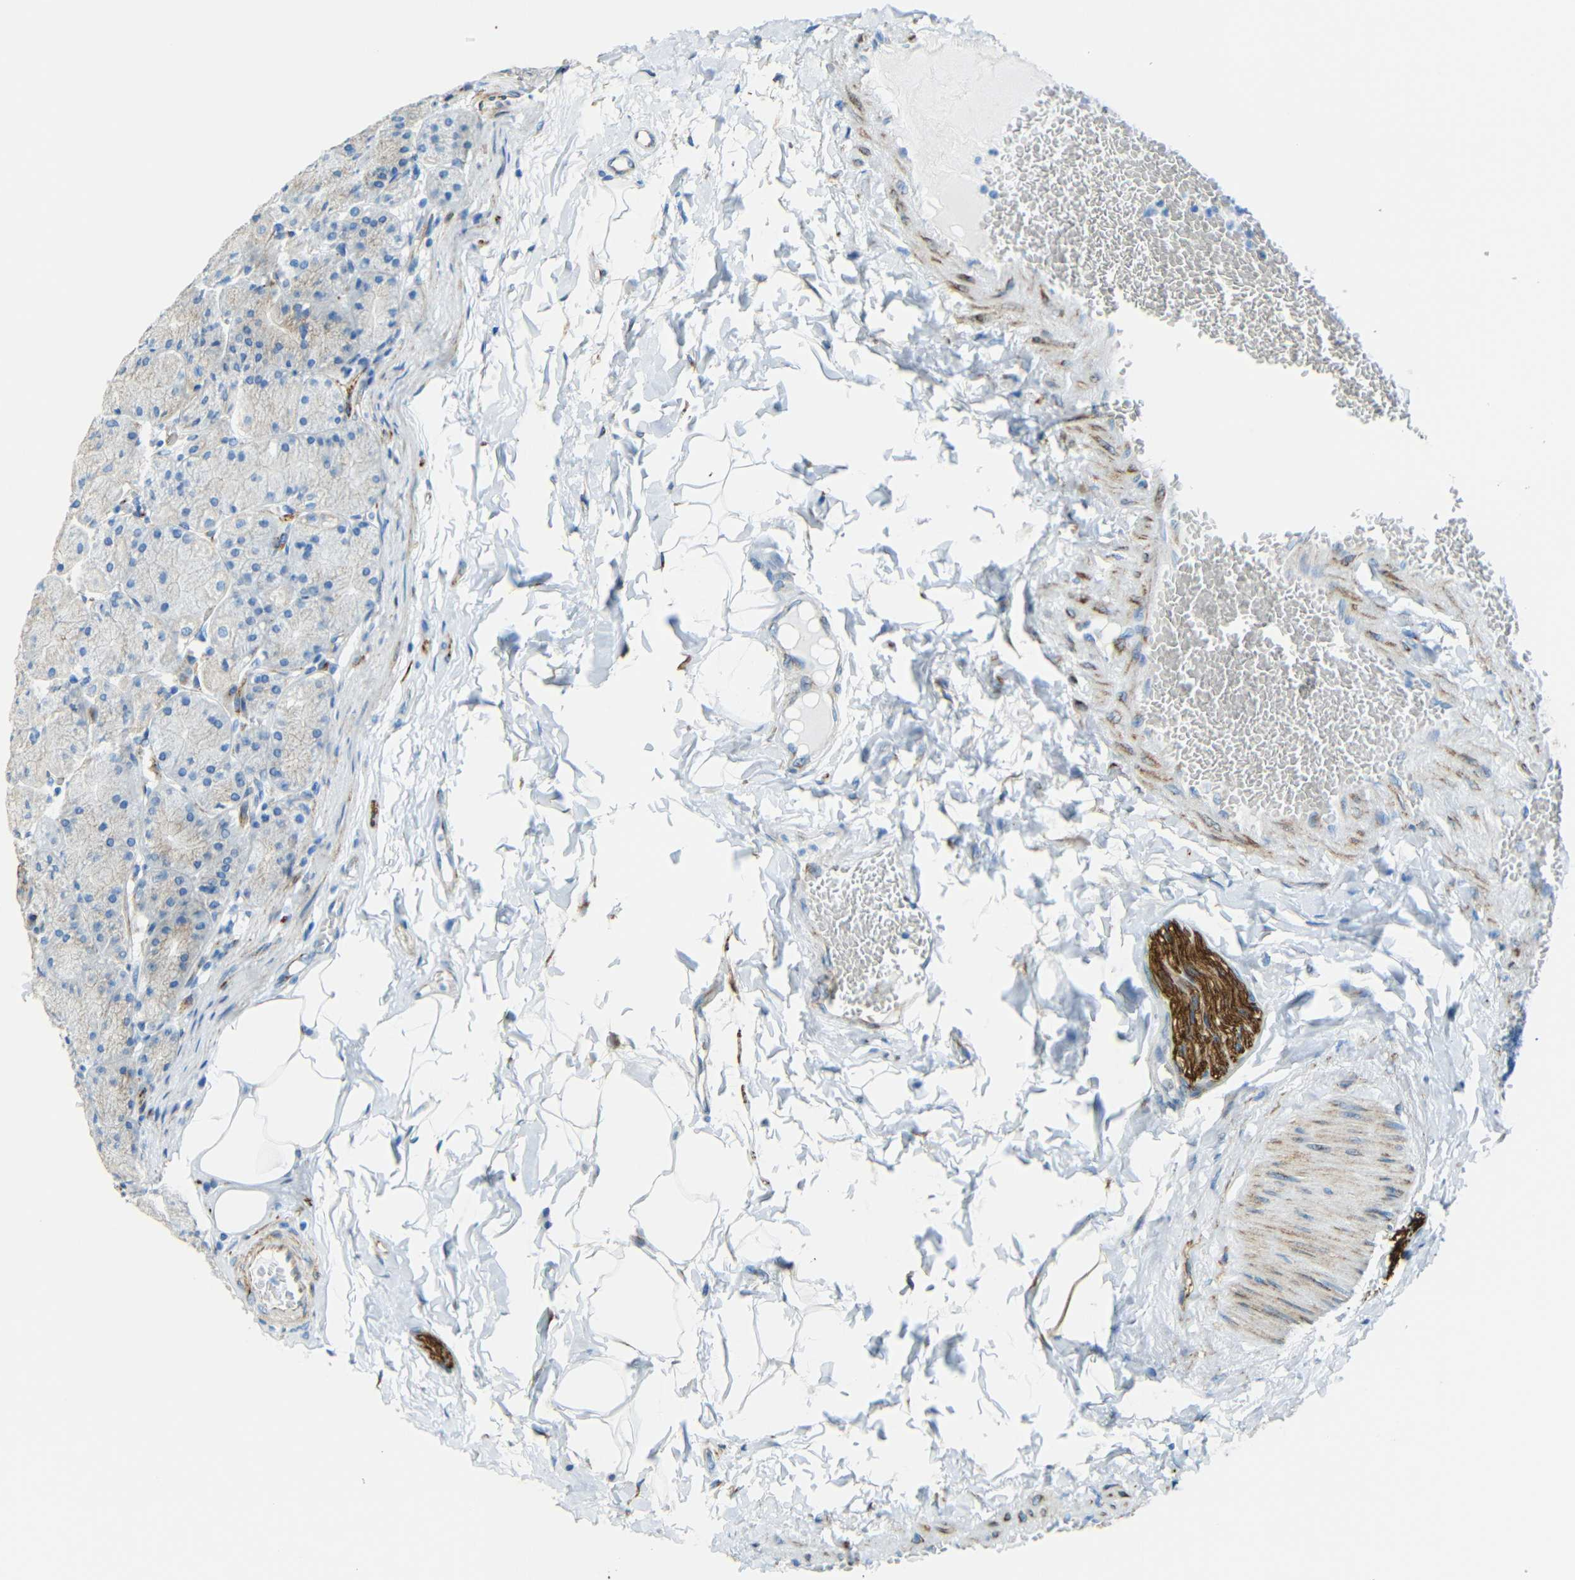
{"staining": {"intensity": "weak", "quantity": "<25%", "location": "cytoplasmic/membranous"}, "tissue": "stomach", "cell_type": "Glandular cells", "image_type": "normal", "snomed": [{"axis": "morphology", "description": "Normal tissue, NOS"}, {"axis": "topography", "description": "Stomach, upper"}], "caption": "The photomicrograph demonstrates no staining of glandular cells in normal stomach.", "gene": "TUBB4B", "patient": {"sex": "female", "age": 56}}